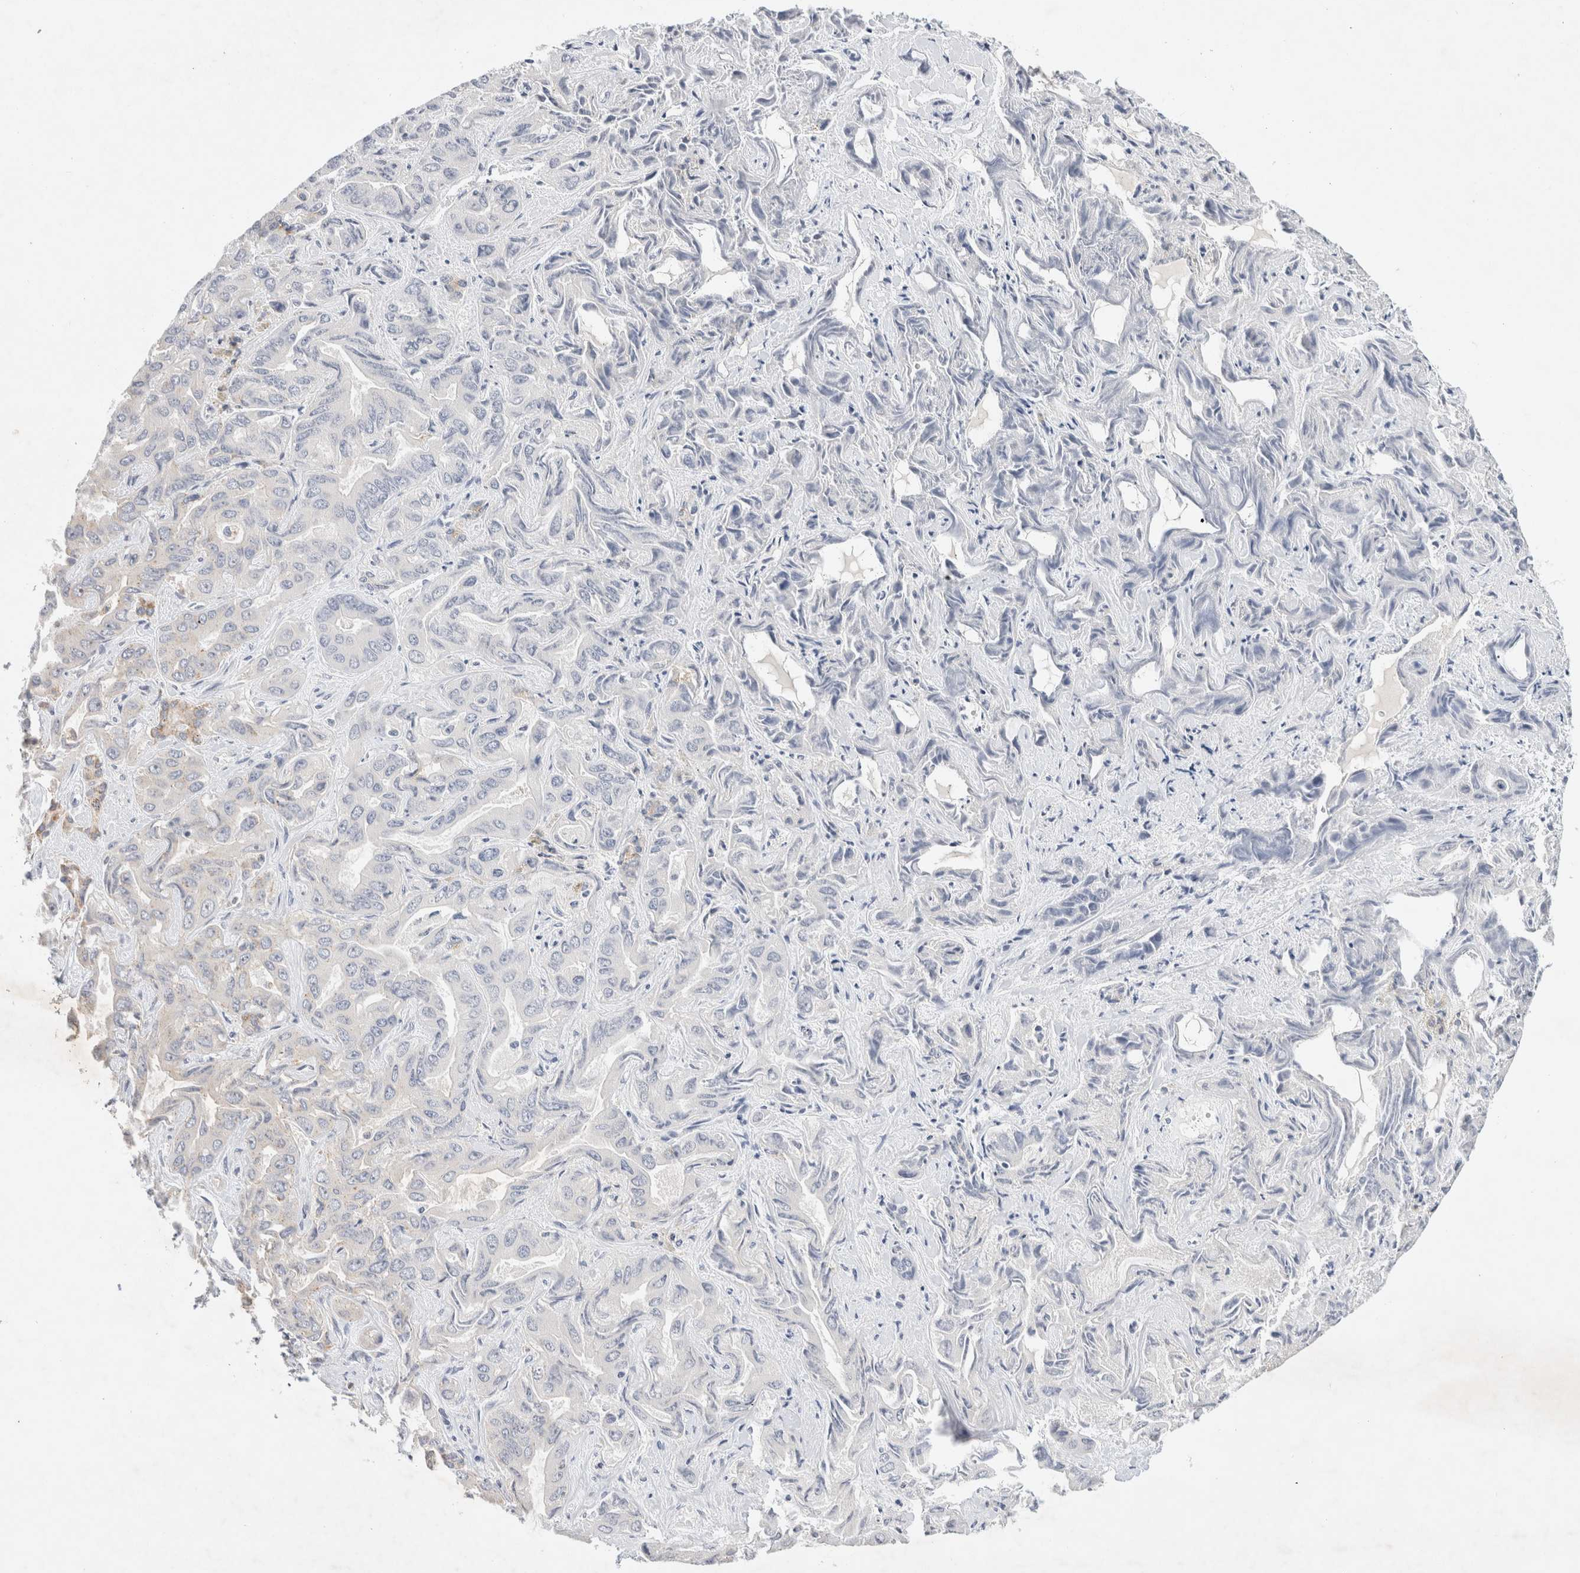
{"staining": {"intensity": "negative", "quantity": "none", "location": "none"}, "tissue": "liver cancer", "cell_type": "Tumor cells", "image_type": "cancer", "snomed": [{"axis": "morphology", "description": "Cholangiocarcinoma"}, {"axis": "topography", "description": "Liver"}], "caption": "DAB immunohistochemical staining of human cholangiocarcinoma (liver) displays no significant staining in tumor cells. (DAB IHC, high magnification).", "gene": "NEDD4L", "patient": {"sex": "female", "age": 52}}